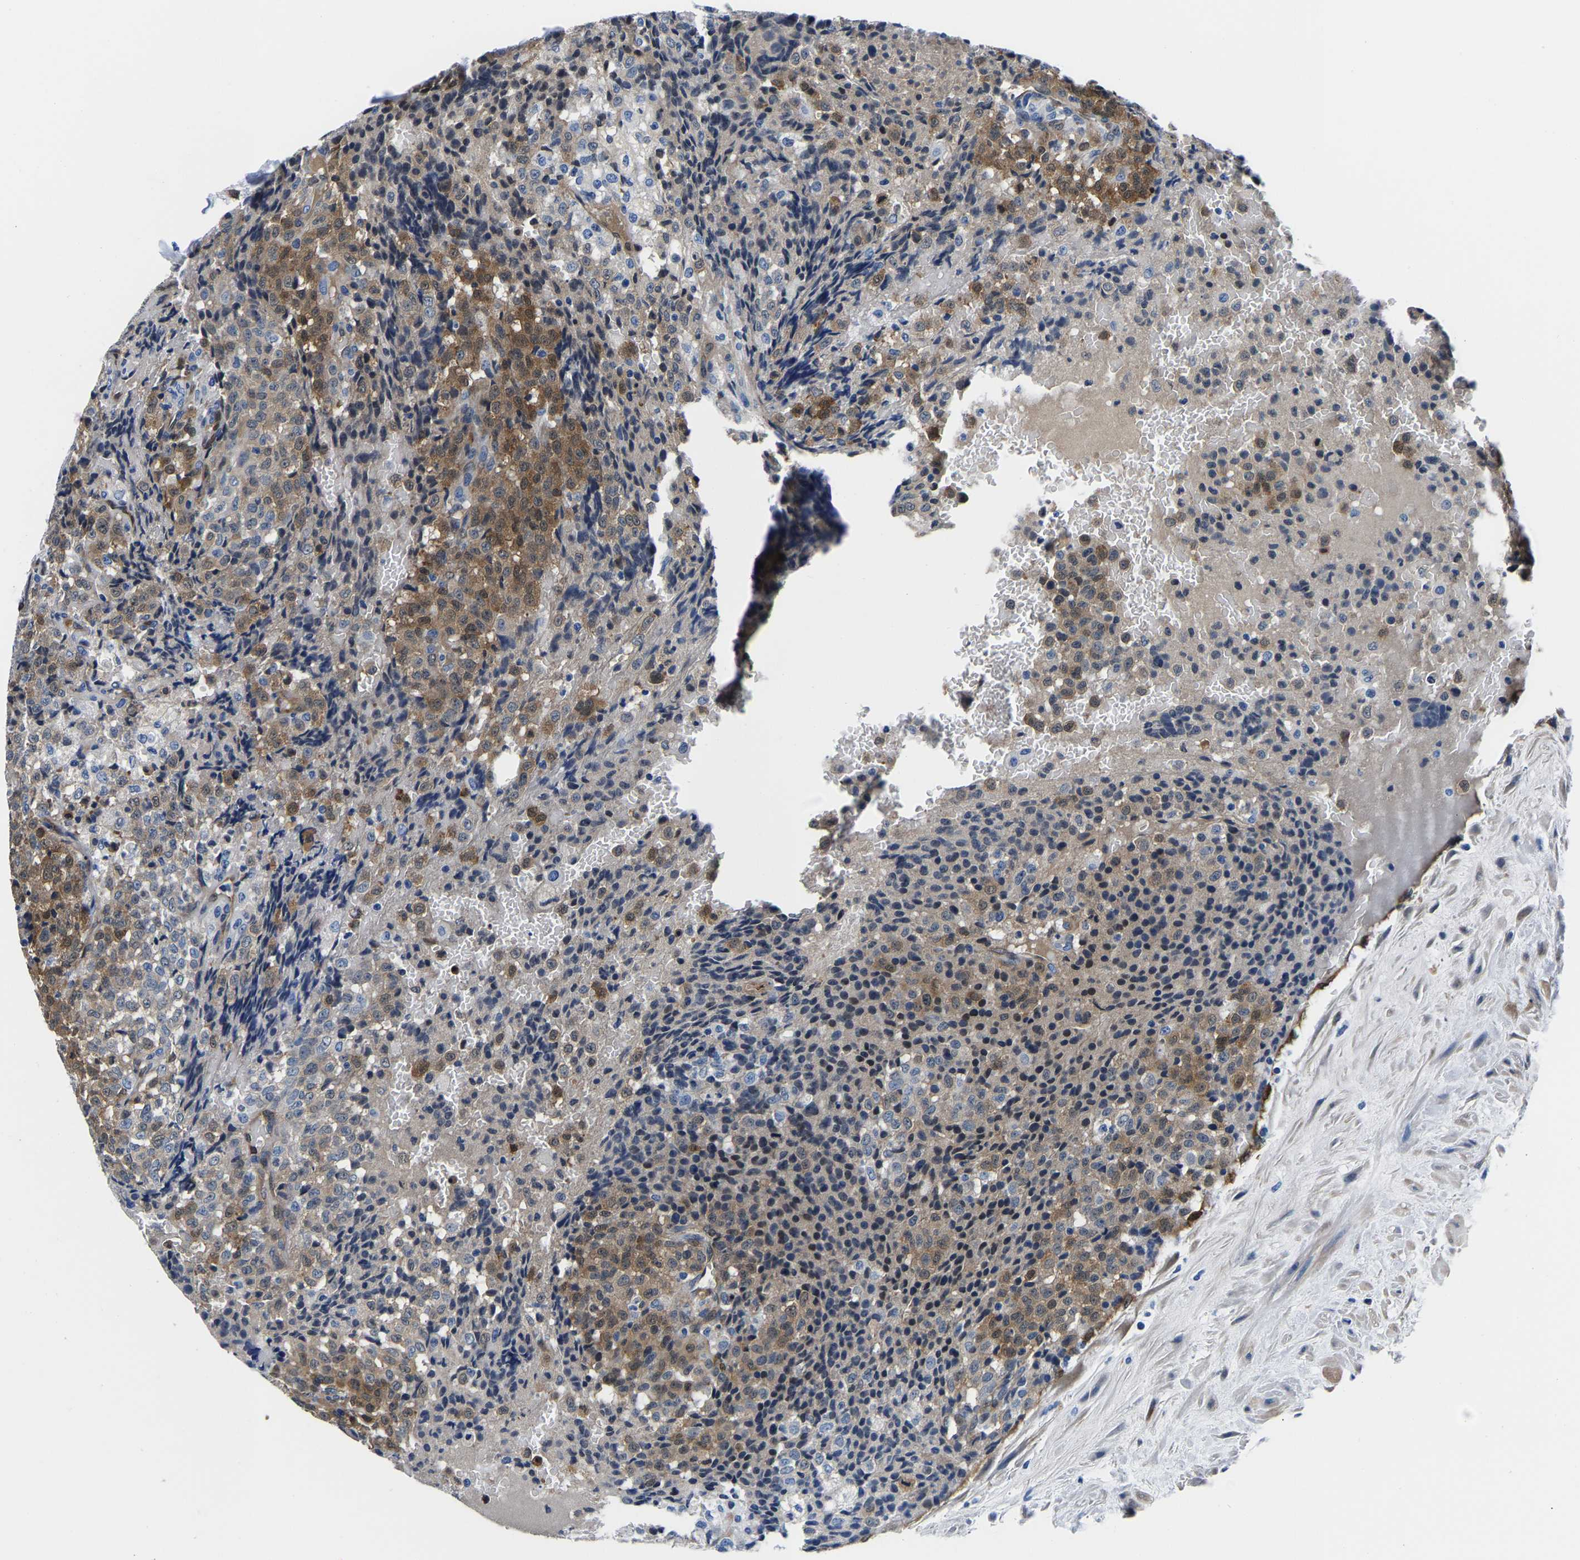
{"staining": {"intensity": "moderate", "quantity": "<25%", "location": "cytoplasmic/membranous"}, "tissue": "testis cancer", "cell_type": "Tumor cells", "image_type": "cancer", "snomed": [{"axis": "morphology", "description": "Seminoma, NOS"}, {"axis": "topography", "description": "Testis"}], "caption": "Immunohistochemistry staining of testis cancer, which demonstrates low levels of moderate cytoplasmic/membranous positivity in approximately <25% of tumor cells indicating moderate cytoplasmic/membranous protein expression. The staining was performed using DAB (3,3'-diaminobenzidine) (brown) for protein detection and nuclei were counterstained in hematoxylin (blue).", "gene": "S100A13", "patient": {"sex": "male", "age": 59}}